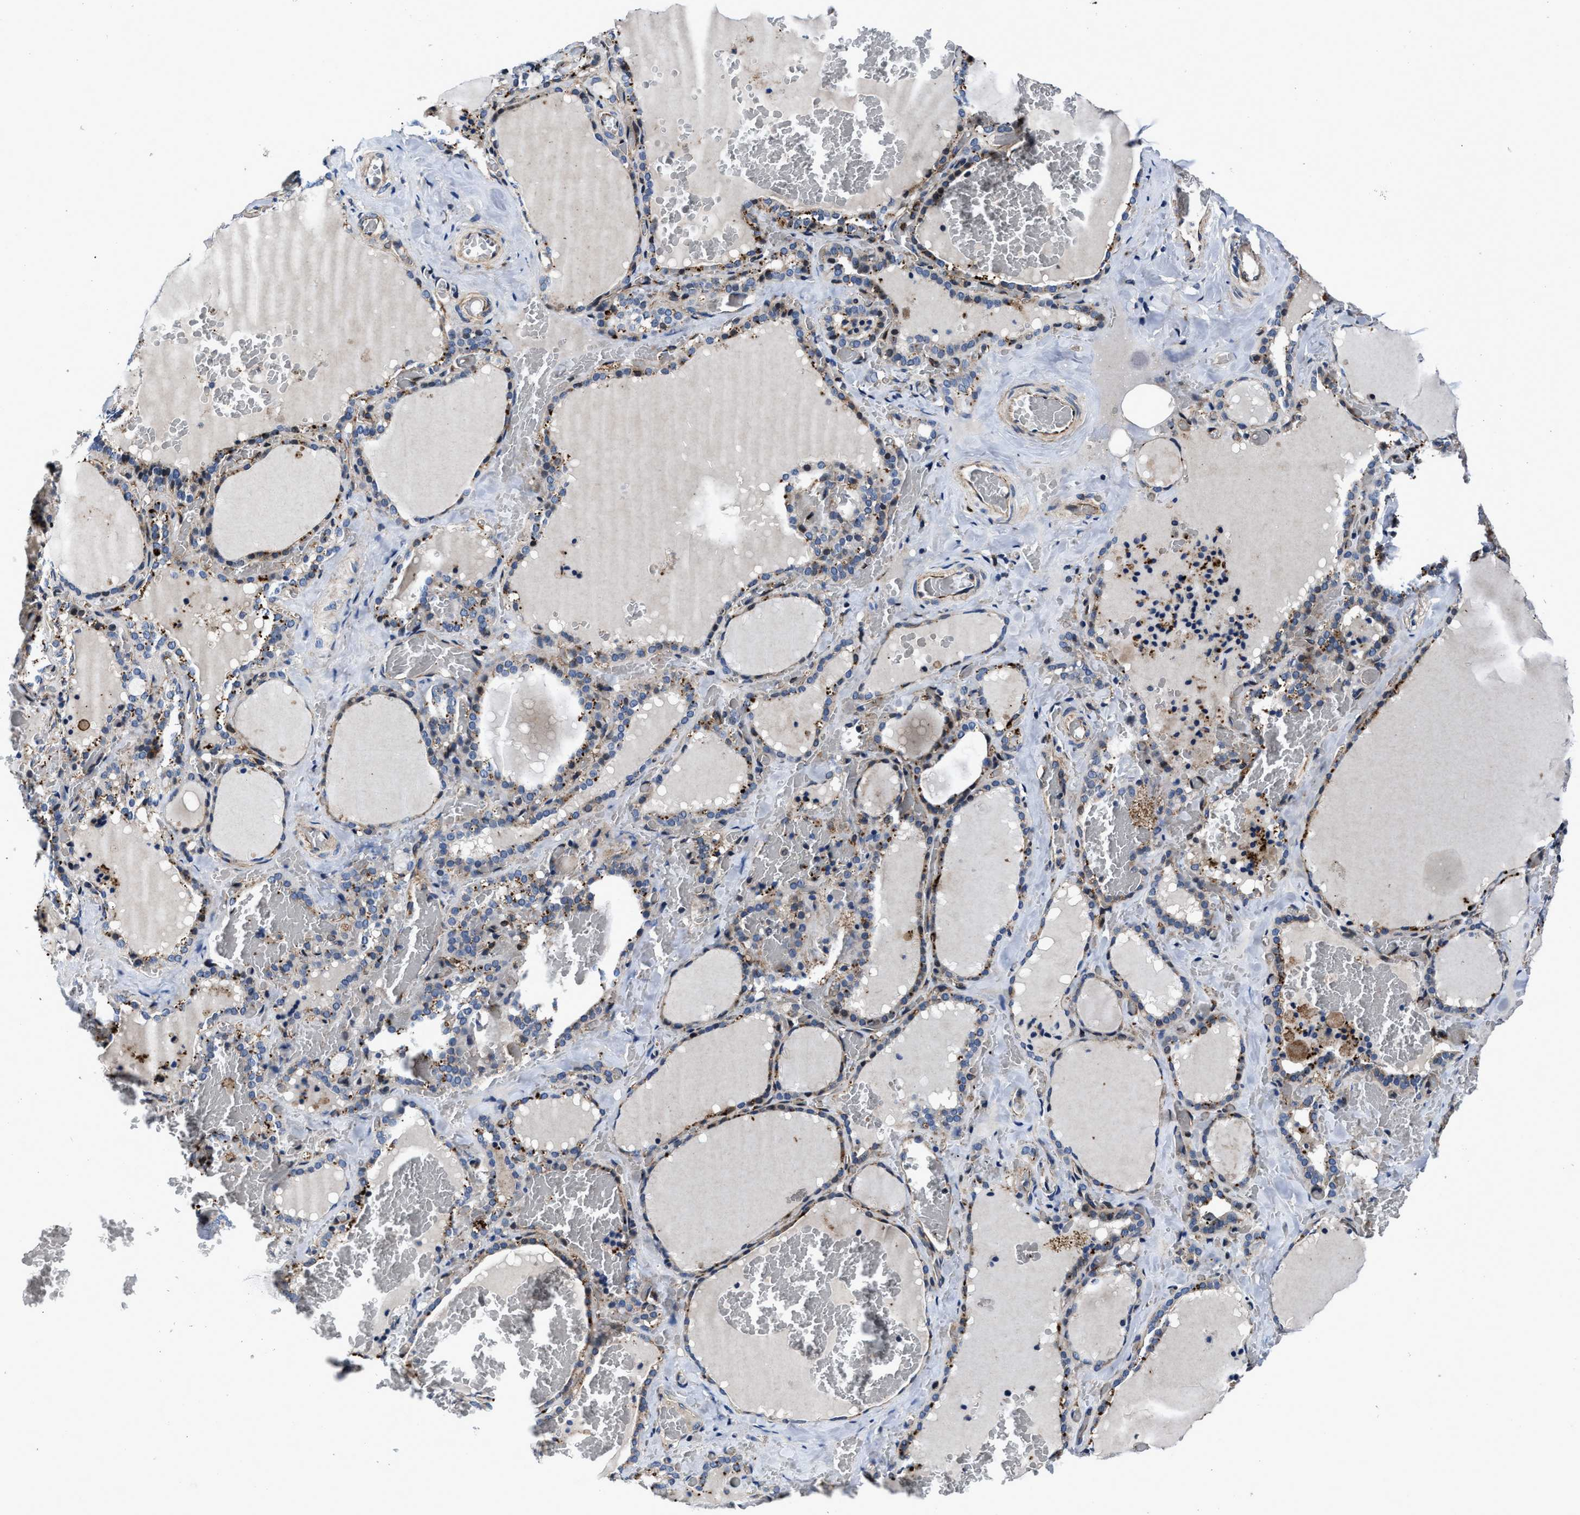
{"staining": {"intensity": "moderate", "quantity": "25%-75%", "location": "cytoplasmic/membranous"}, "tissue": "thyroid gland", "cell_type": "Glandular cells", "image_type": "normal", "snomed": [{"axis": "morphology", "description": "Normal tissue, NOS"}, {"axis": "topography", "description": "Thyroid gland"}], "caption": "Thyroid gland stained with DAB (3,3'-diaminobenzidine) IHC demonstrates medium levels of moderate cytoplasmic/membranous staining in about 25%-75% of glandular cells.", "gene": "C2orf66", "patient": {"sex": "female", "age": 22}}